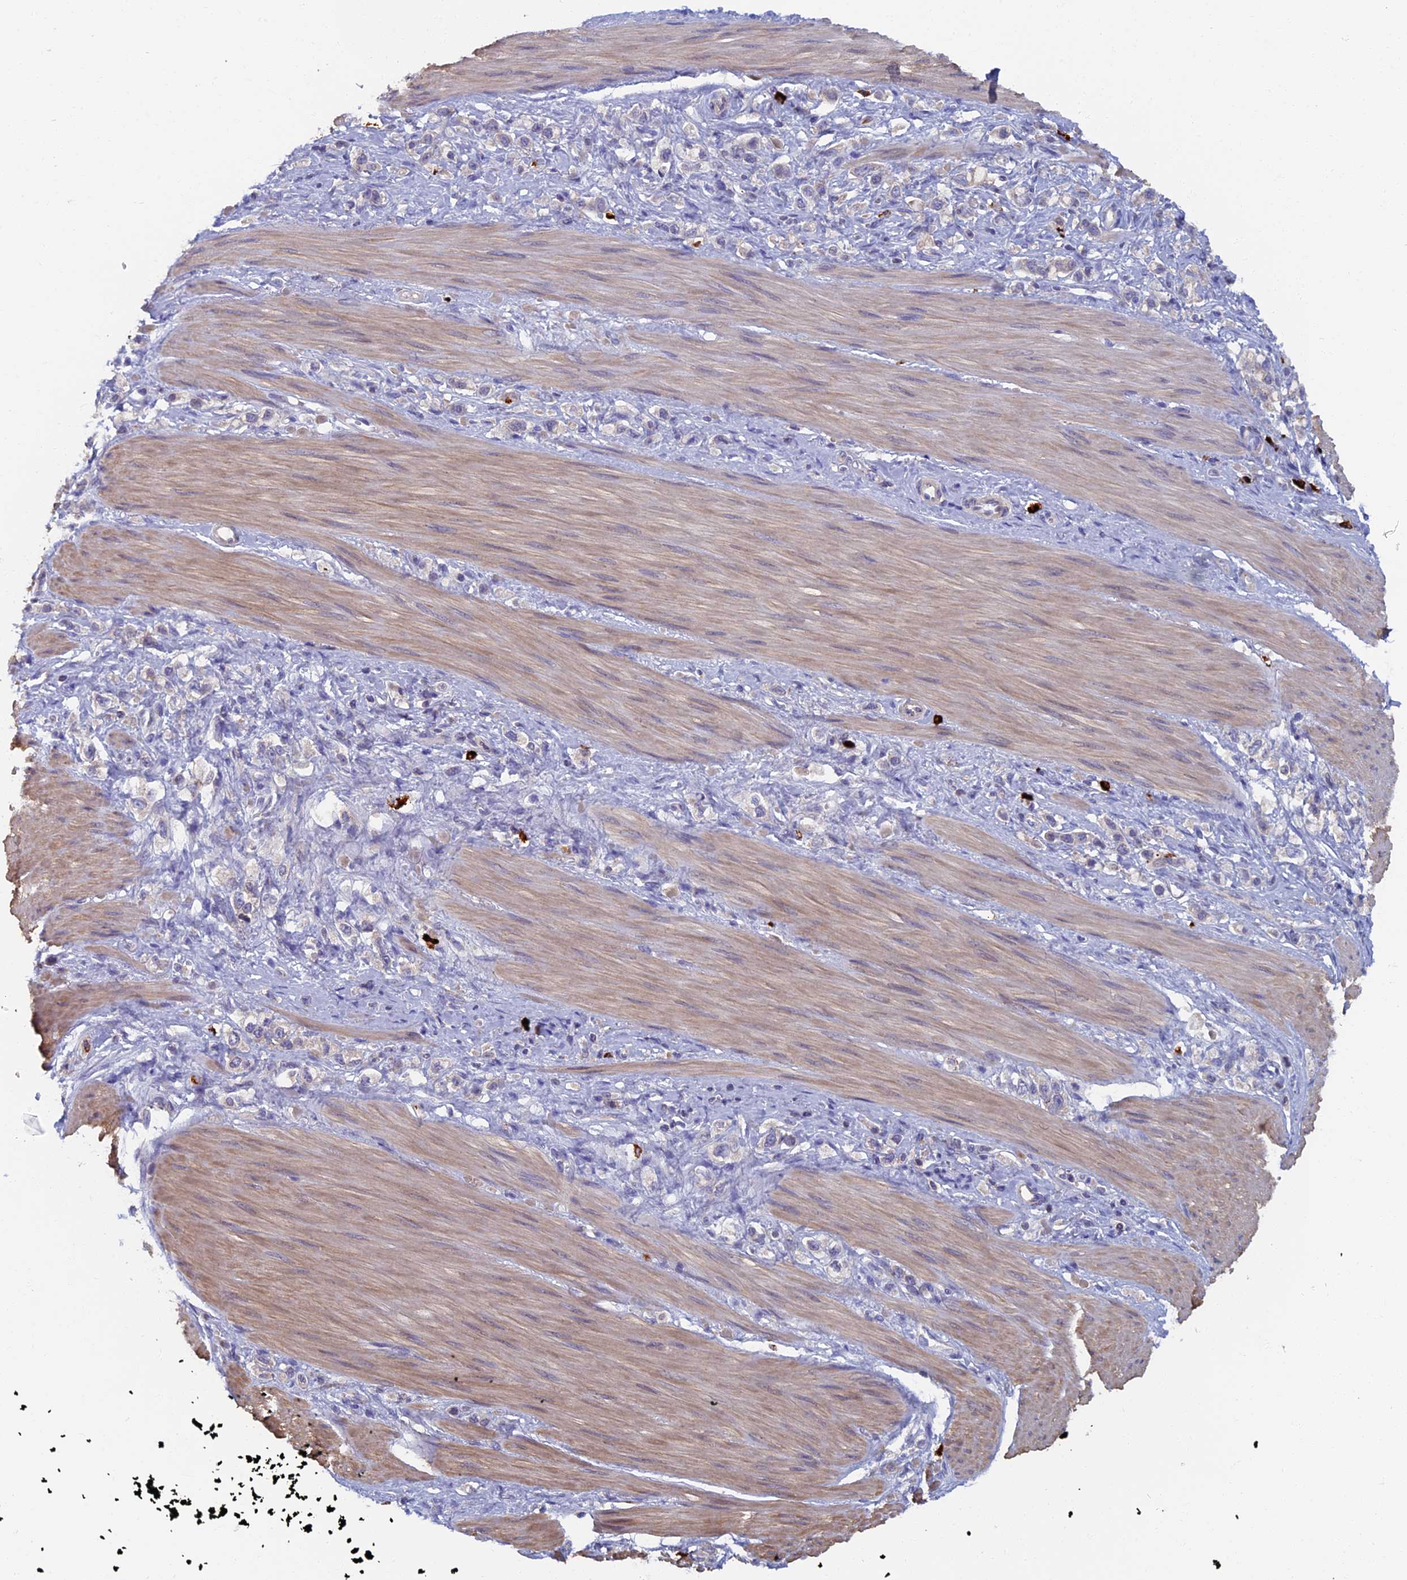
{"staining": {"intensity": "weak", "quantity": "<25%", "location": "cytoplasmic/membranous"}, "tissue": "stomach cancer", "cell_type": "Tumor cells", "image_type": "cancer", "snomed": [{"axis": "morphology", "description": "Adenocarcinoma, NOS"}, {"axis": "topography", "description": "Stomach"}], "caption": "Immunohistochemistry (IHC) photomicrograph of neoplastic tissue: human adenocarcinoma (stomach) stained with DAB demonstrates no significant protein positivity in tumor cells.", "gene": "TNK2", "patient": {"sex": "female", "age": 65}}